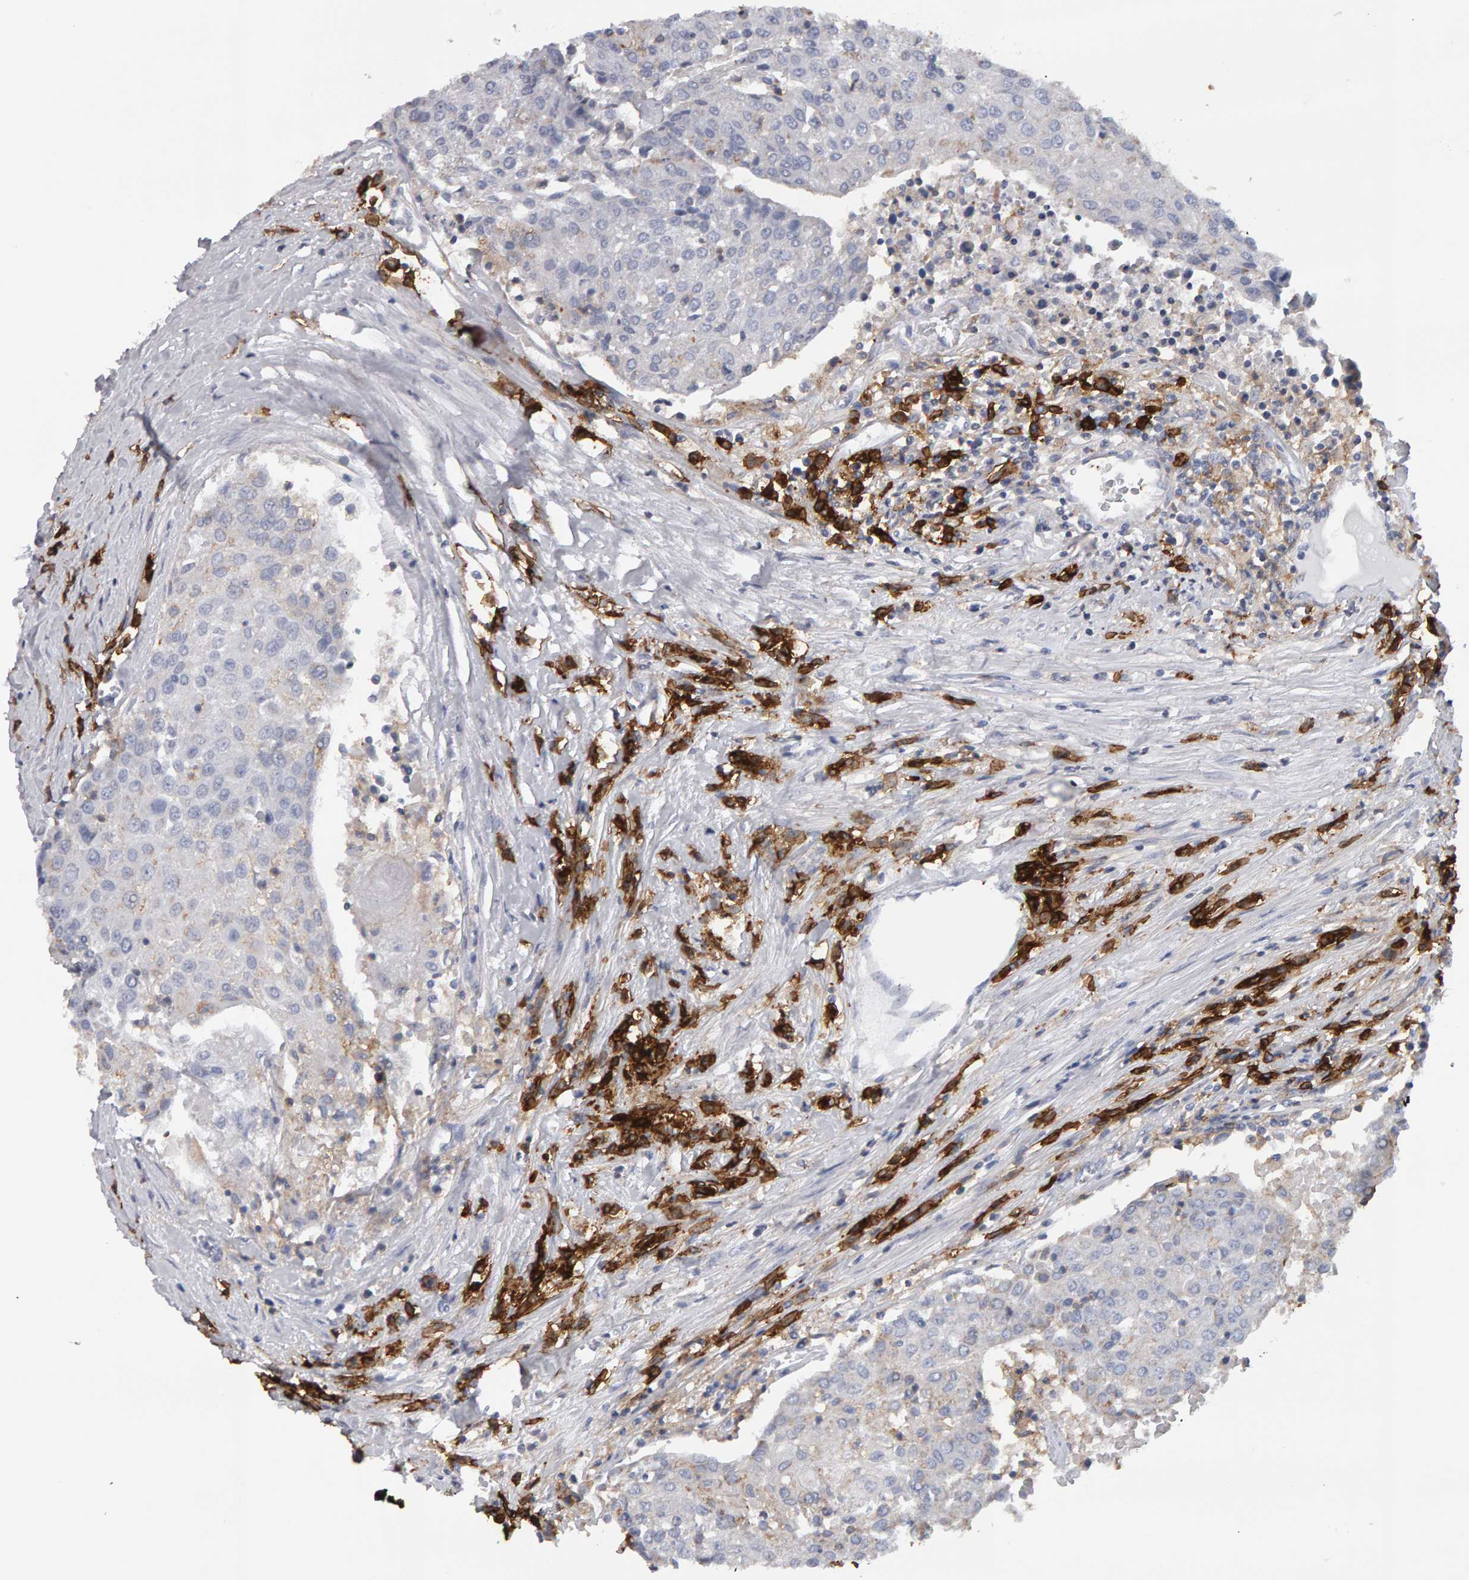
{"staining": {"intensity": "negative", "quantity": "none", "location": "none"}, "tissue": "urothelial cancer", "cell_type": "Tumor cells", "image_type": "cancer", "snomed": [{"axis": "morphology", "description": "Urothelial carcinoma, High grade"}, {"axis": "topography", "description": "Urinary bladder"}], "caption": "The immunohistochemistry photomicrograph has no significant staining in tumor cells of urothelial cancer tissue.", "gene": "CD38", "patient": {"sex": "female", "age": 85}}